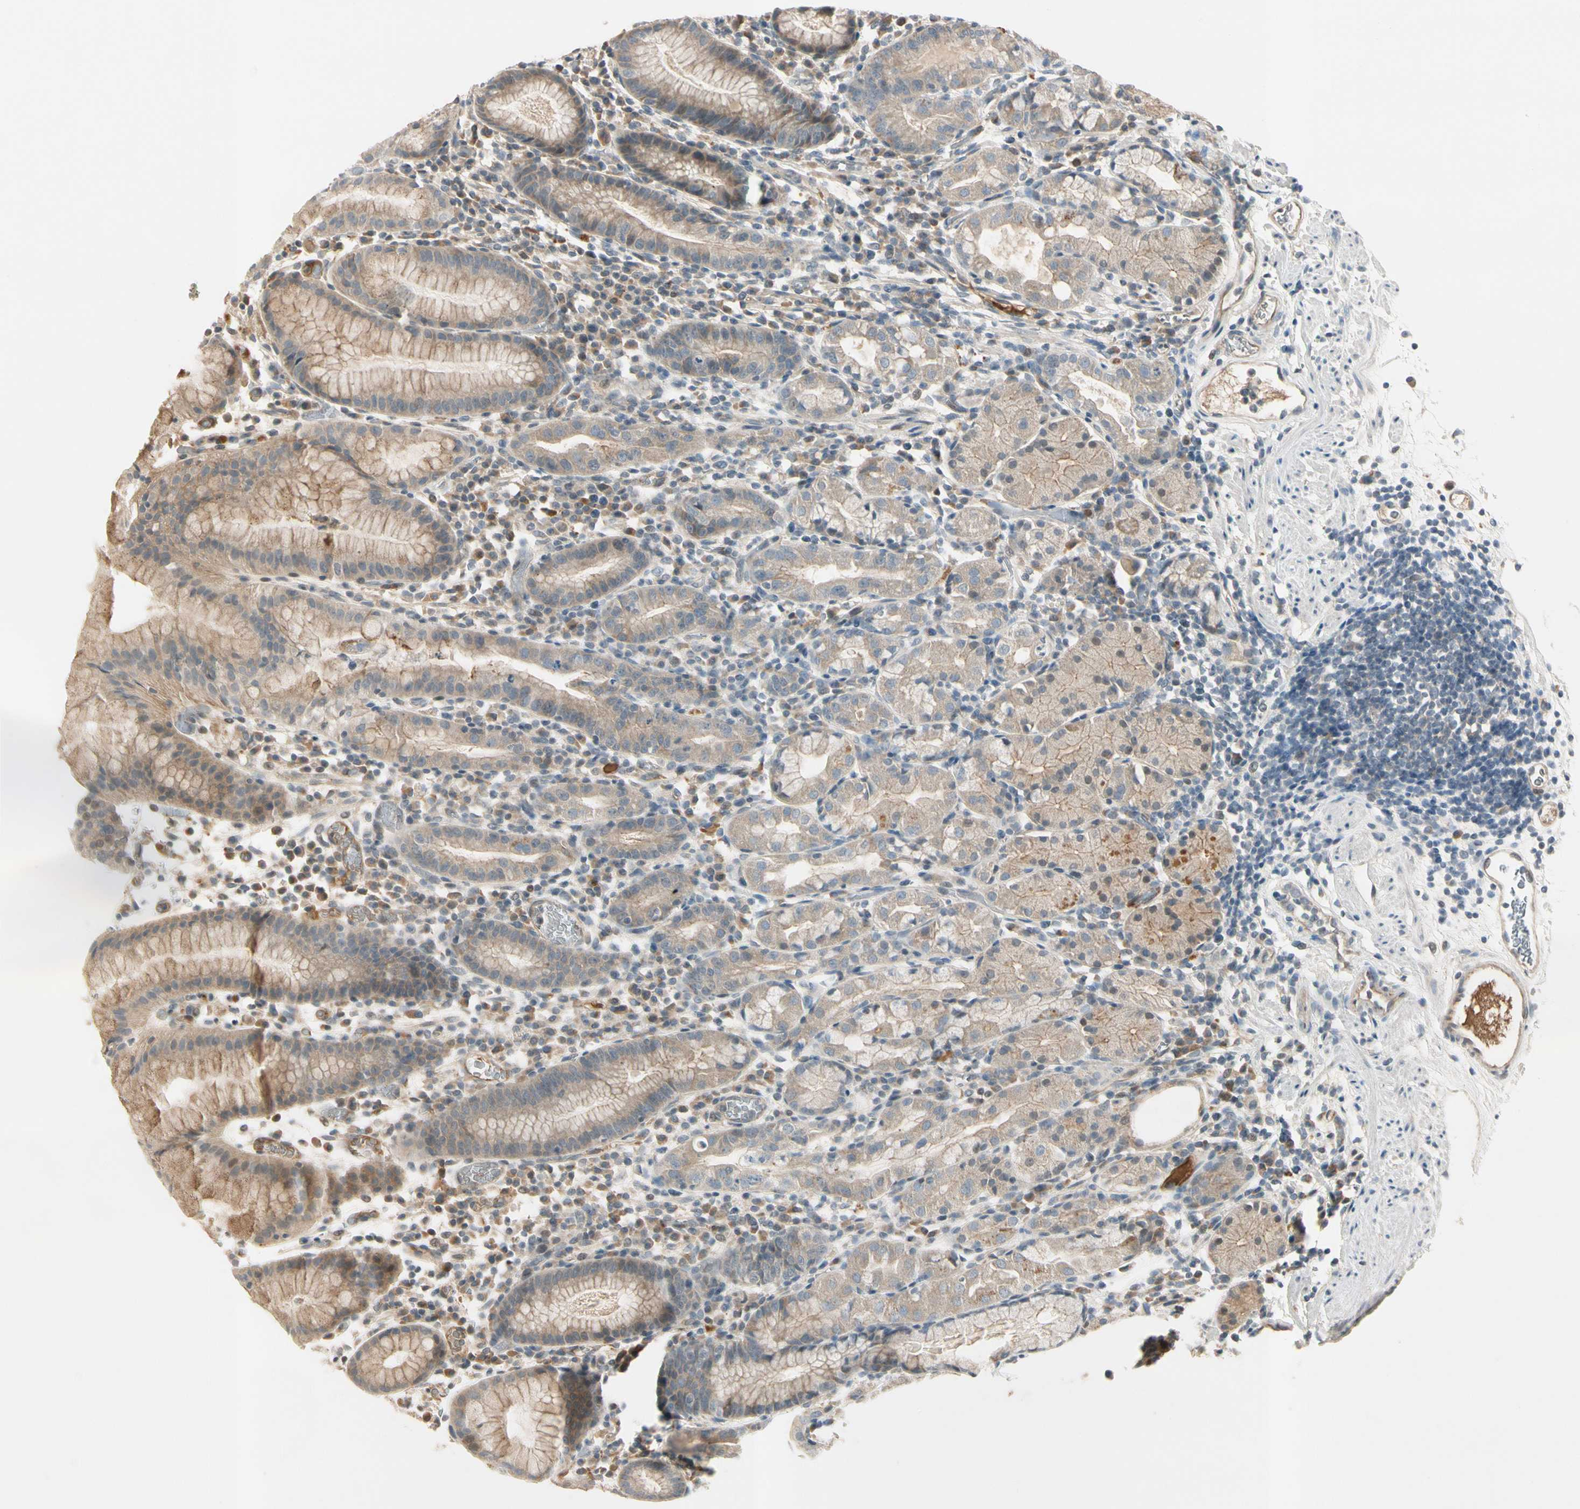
{"staining": {"intensity": "weak", "quantity": ">75%", "location": "cytoplasmic/membranous"}, "tissue": "stomach", "cell_type": "Glandular cells", "image_type": "normal", "snomed": [{"axis": "morphology", "description": "Normal tissue, NOS"}, {"axis": "topography", "description": "Stomach"}, {"axis": "topography", "description": "Stomach, lower"}], "caption": "DAB immunohistochemical staining of unremarkable human stomach exhibits weak cytoplasmic/membranous protein expression in approximately >75% of glandular cells.", "gene": "ICAM5", "patient": {"sex": "female", "age": 75}}